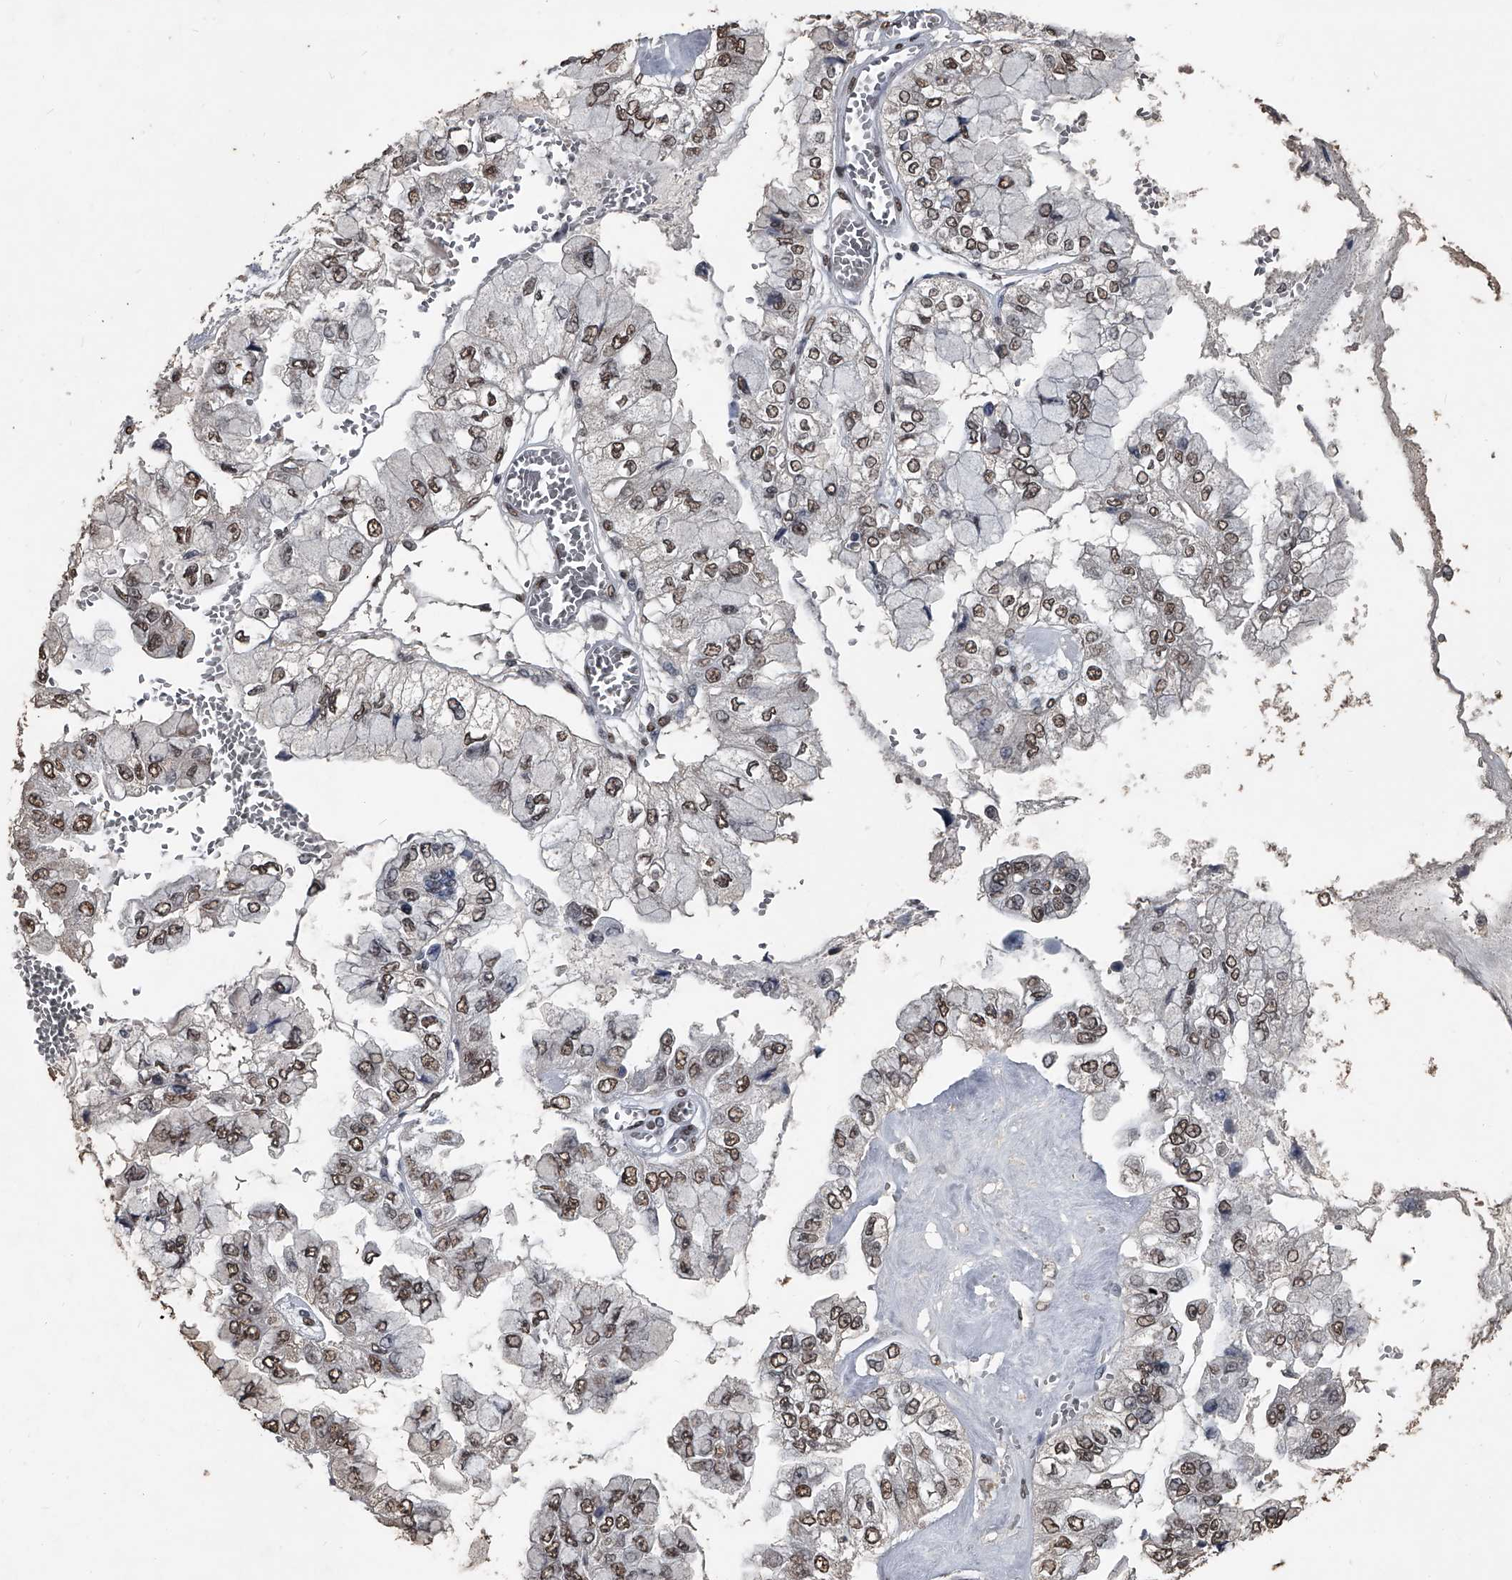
{"staining": {"intensity": "moderate", "quantity": ">75%", "location": "nuclear"}, "tissue": "liver cancer", "cell_type": "Tumor cells", "image_type": "cancer", "snomed": [{"axis": "morphology", "description": "Cholangiocarcinoma"}, {"axis": "topography", "description": "Liver"}], "caption": "Protein expression analysis of liver cancer (cholangiocarcinoma) exhibits moderate nuclear expression in about >75% of tumor cells. (IHC, brightfield microscopy, high magnification).", "gene": "MATR3", "patient": {"sex": "female", "age": 79}}